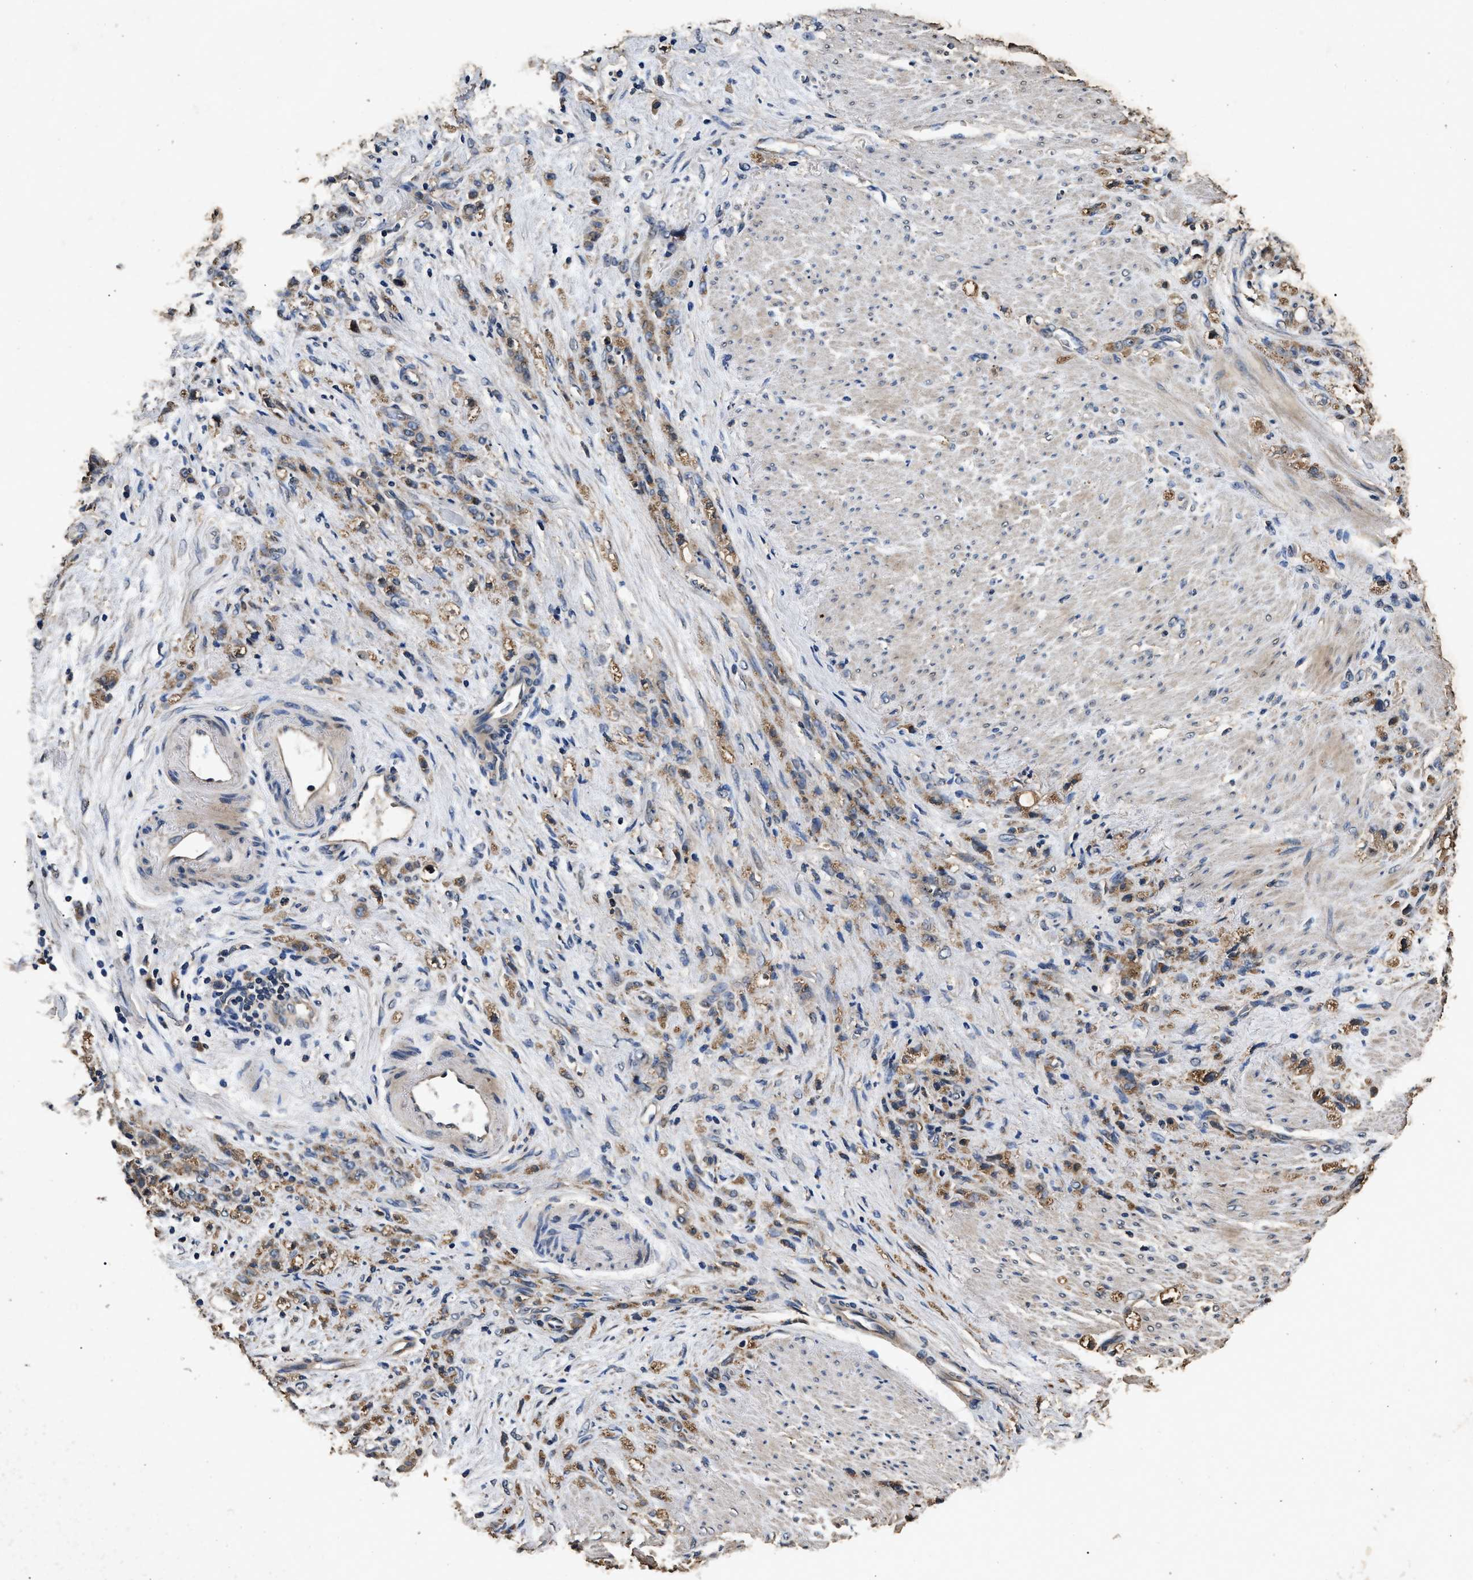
{"staining": {"intensity": "weak", "quantity": ">75%", "location": "cytoplasmic/membranous"}, "tissue": "stomach cancer", "cell_type": "Tumor cells", "image_type": "cancer", "snomed": [{"axis": "morphology", "description": "Adenocarcinoma, NOS"}, {"axis": "topography", "description": "Stomach"}], "caption": "The photomicrograph exhibits staining of stomach cancer (adenocarcinoma), revealing weak cytoplasmic/membranous protein expression (brown color) within tumor cells.", "gene": "PPP1CC", "patient": {"sex": "male", "age": 82}}